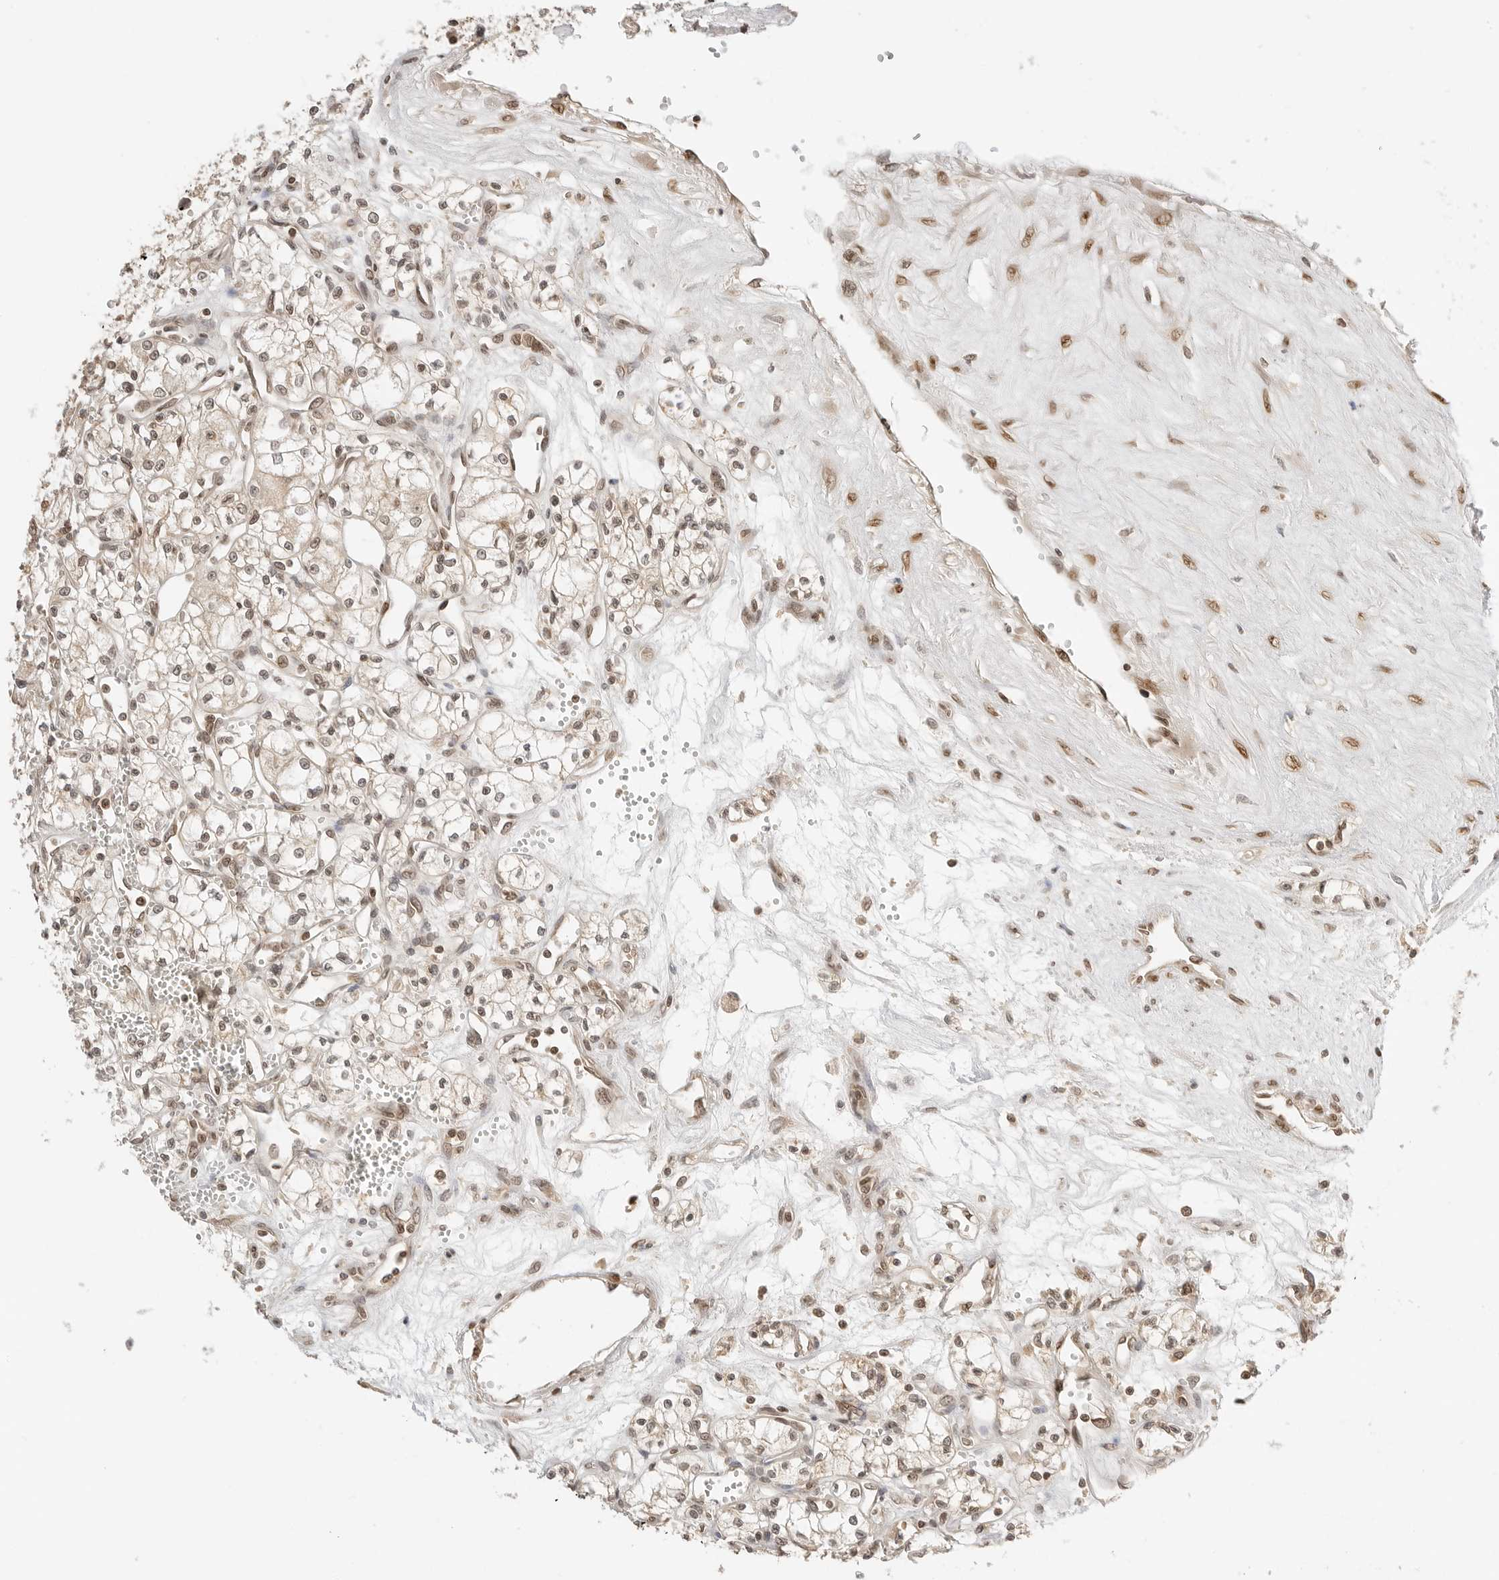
{"staining": {"intensity": "weak", "quantity": "25%-75%", "location": "nuclear"}, "tissue": "renal cancer", "cell_type": "Tumor cells", "image_type": "cancer", "snomed": [{"axis": "morphology", "description": "Adenocarcinoma, NOS"}, {"axis": "topography", "description": "Kidney"}], "caption": "IHC (DAB) staining of renal adenocarcinoma shows weak nuclear protein expression in about 25%-75% of tumor cells.", "gene": "POLH", "patient": {"sex": "male", "age": 59}}